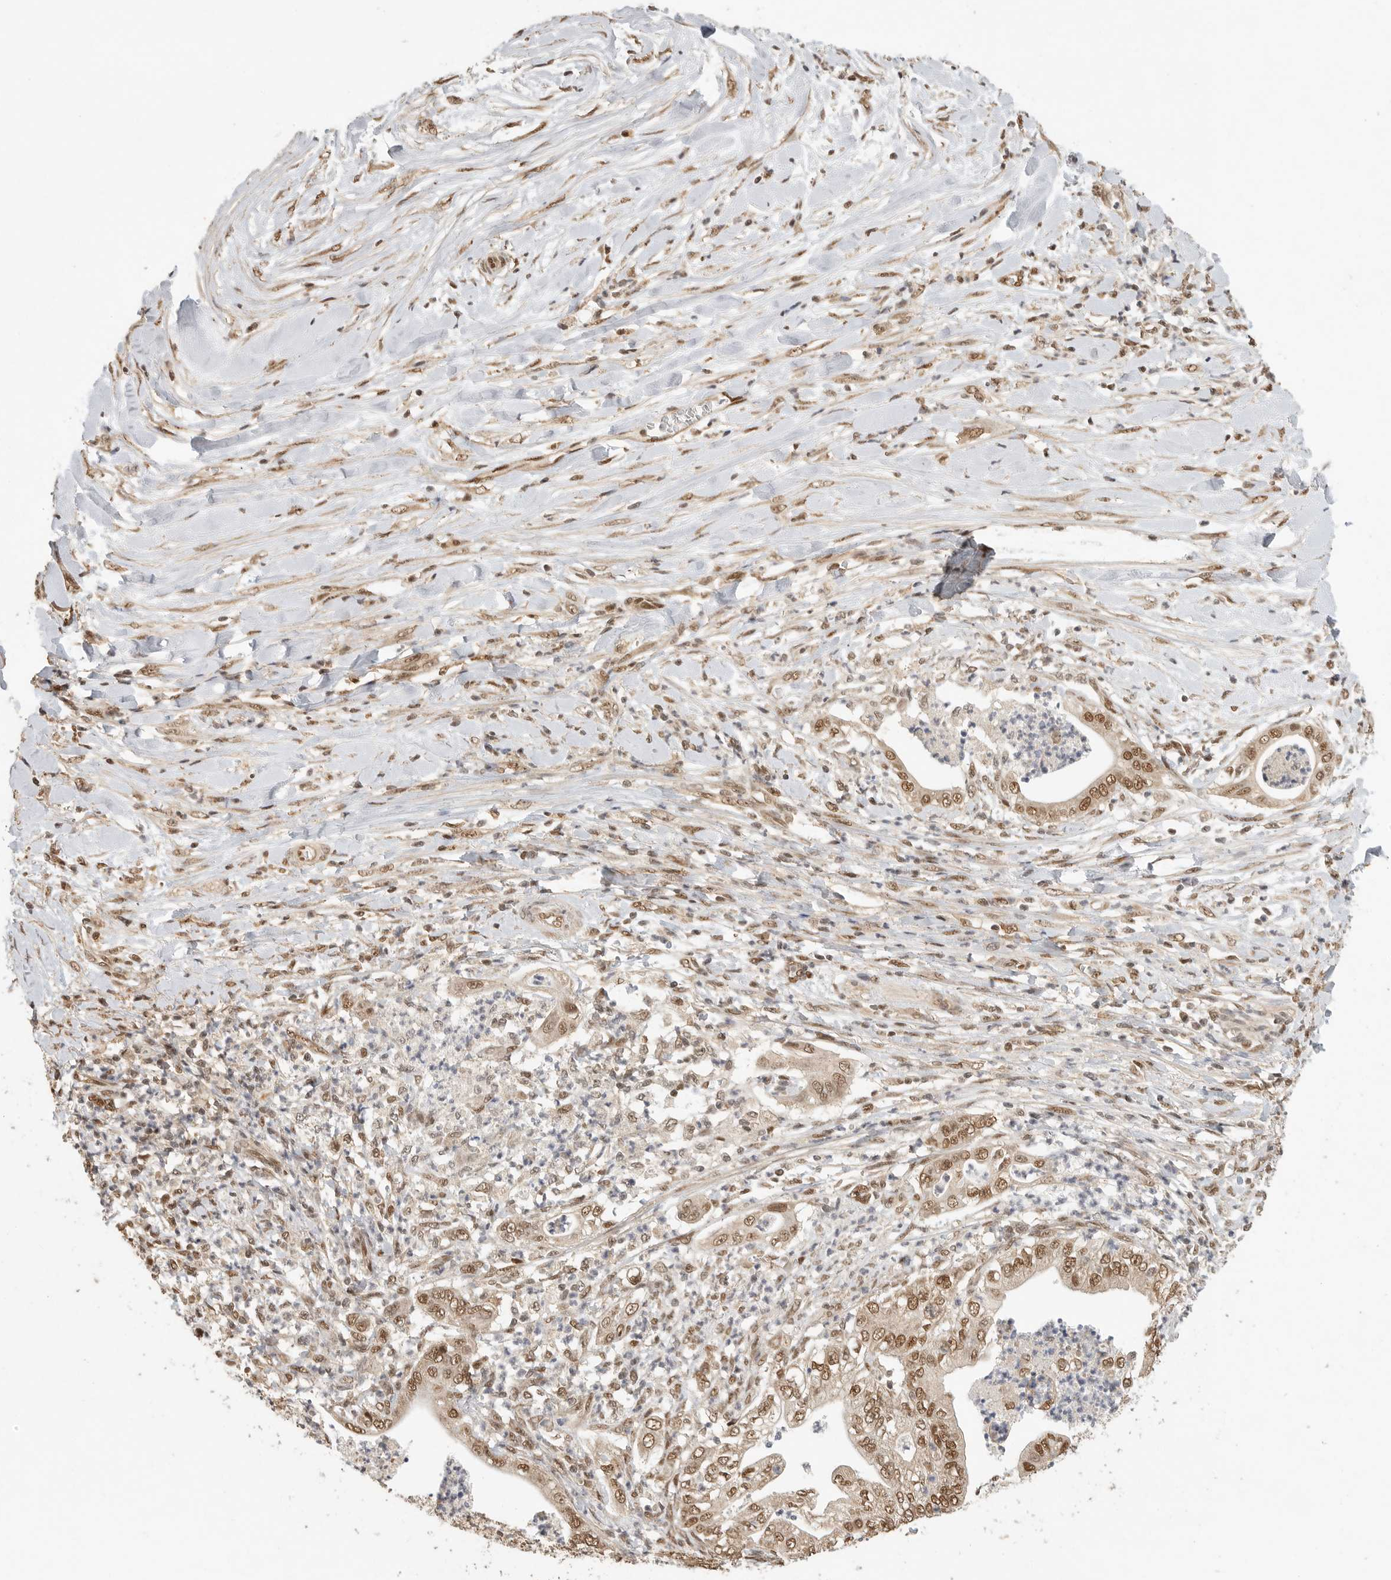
{"staining": {"intensity": "strong", "quantity": ">75%", "location": "cytoplasmic/membranous,nuclear"}, "tissue": "pancreatic cancer", "cell_type": "Tumor cells", "image_type": "cancer", "snomed": [{"axis": "morphology", "description": "Adenocarcinoma, NOS"}, {"axis": "topography", "description": "Pancreas"}], "caption": "A brown stain shows strong cytoplasmic/membranous and nuclear expression of a protein in pancreatic adenocarcinoma tumor cells.", "gene": "DFFA", "patient": {"sex": "female", "age": 78}}